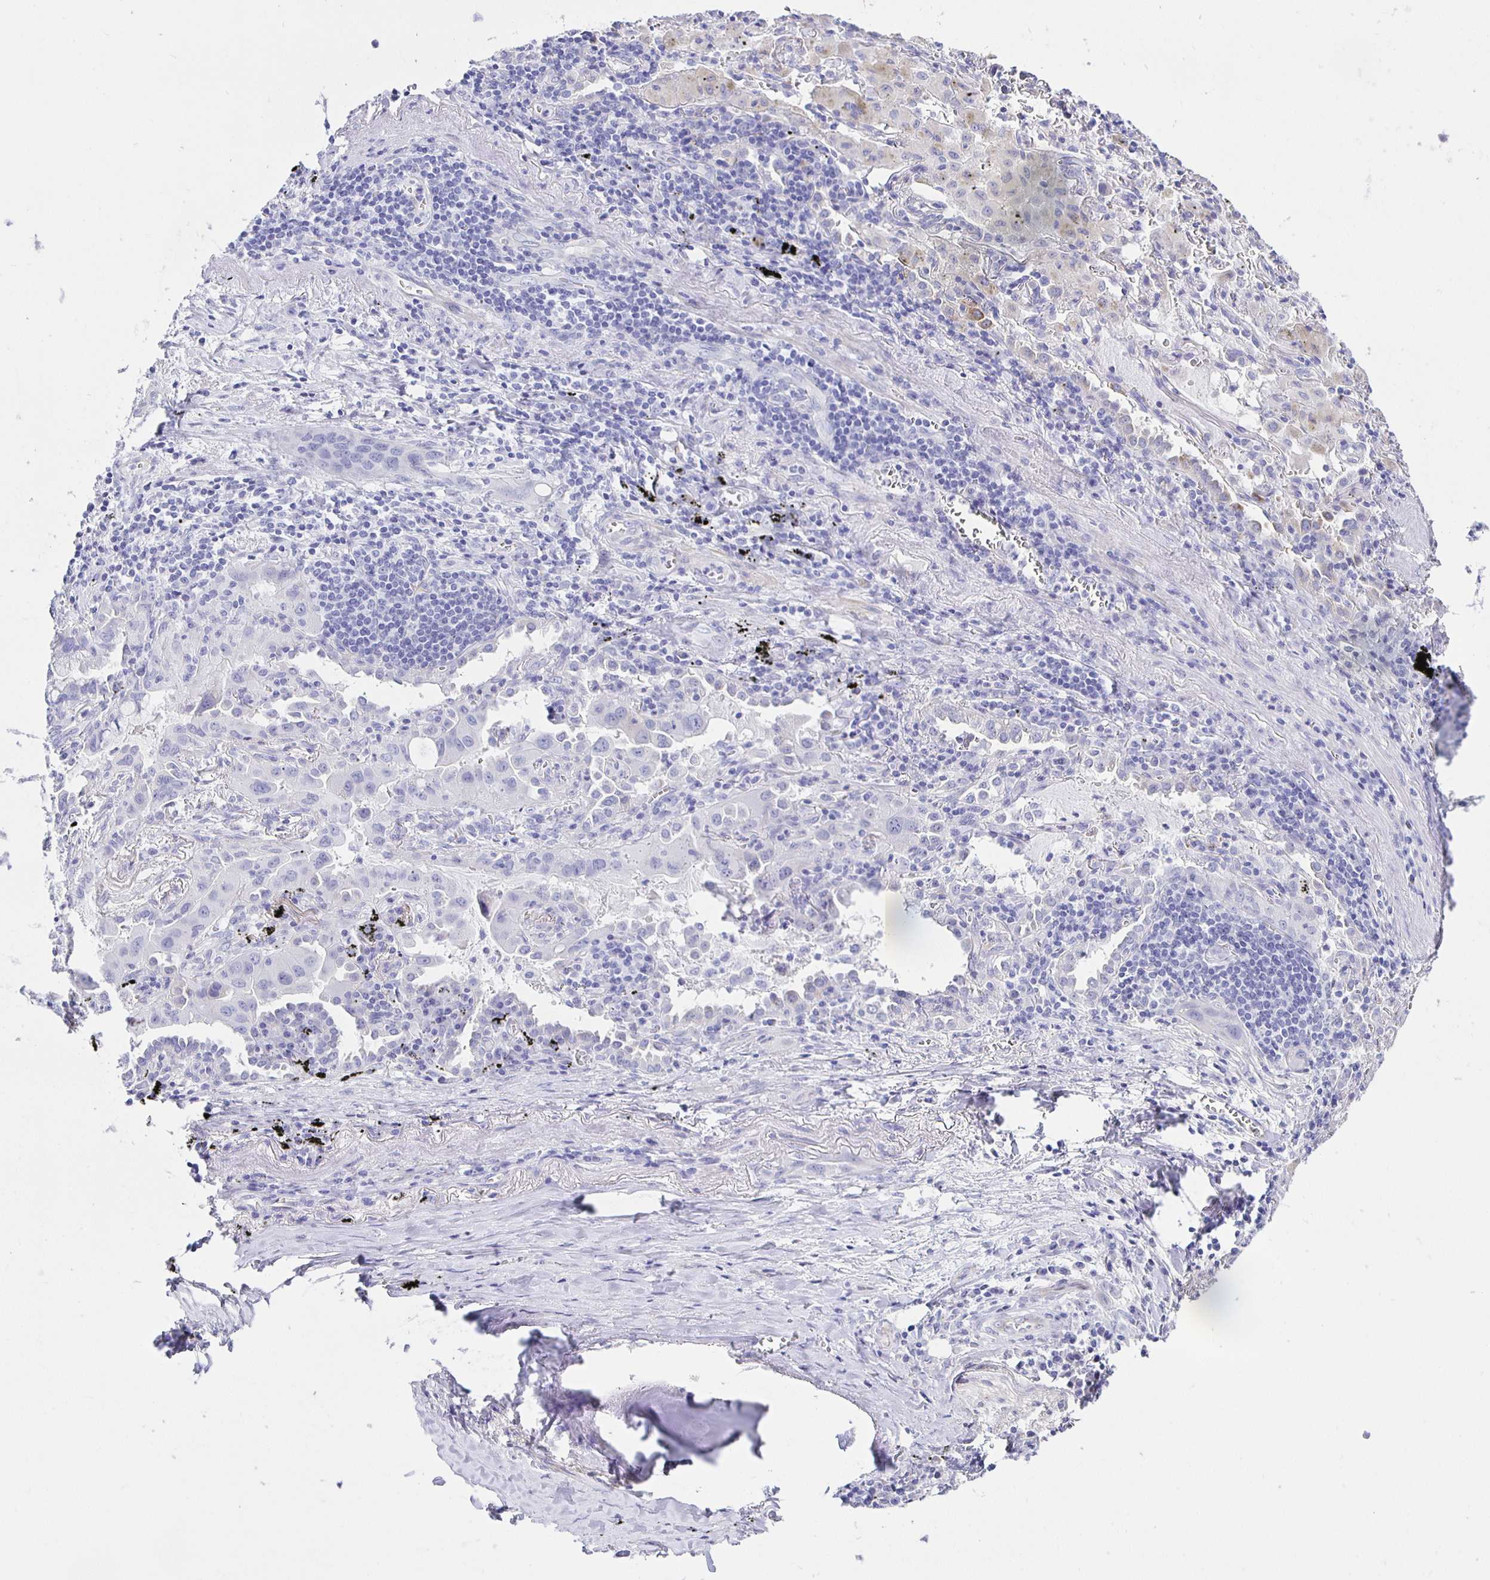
{"staining": {"intensity": "negative", "quantity": "none", "location": "none"}, "tissue": "lung cancer", "cell_type": "Tumor cells", "image_type": "cancer", "snomed": [{"axis": "morphology", "description": "Adenocarcinoma, NOS"}, {"axis": "topography", "description": "Lung"}], "caption": "This is a photomicrograph of IHC staining of lung cancer (adenocarcinoma), which shows no expression in tumor cells.", "gene": "HSPA4L", "patient": {"sex": "male", "age": 65}}